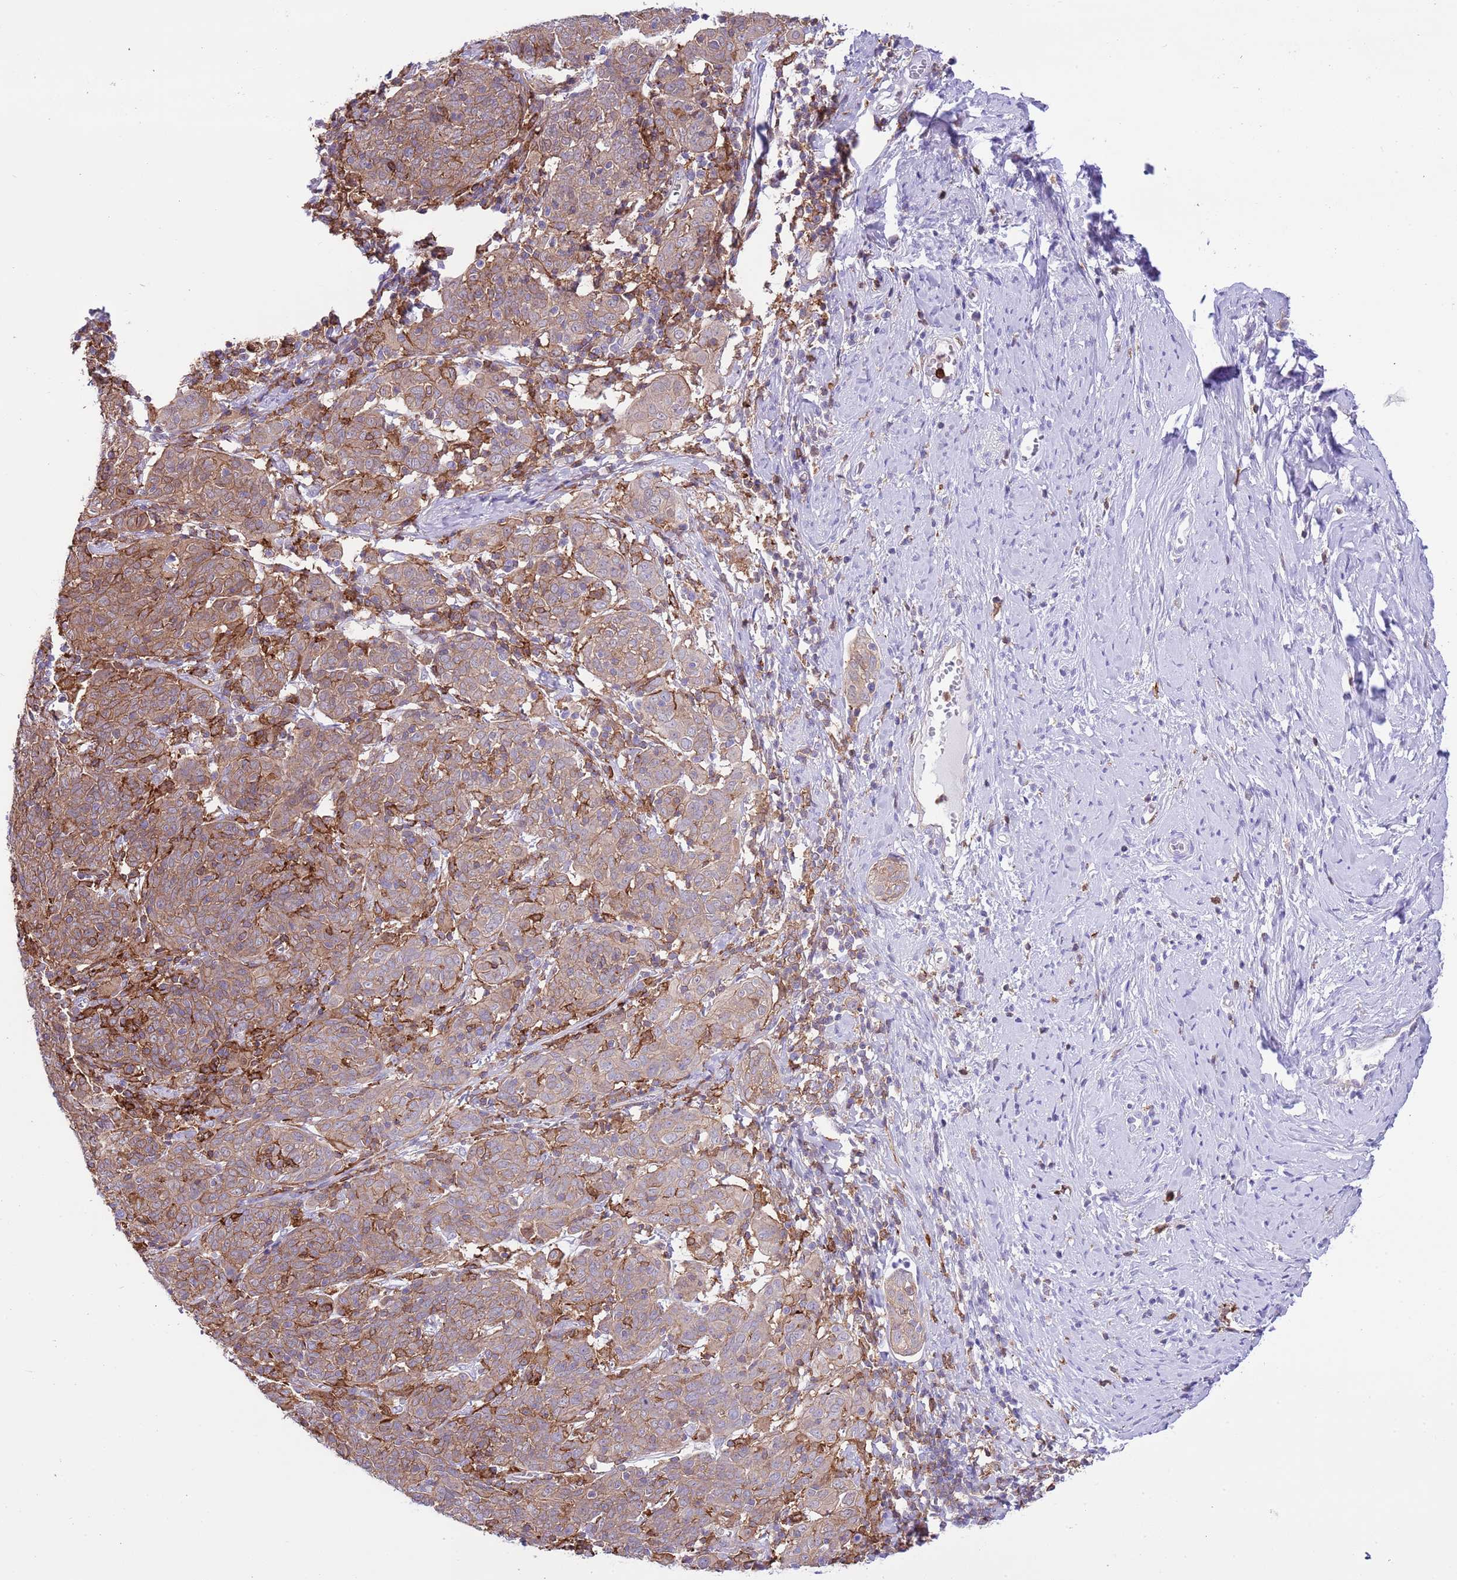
{"staining": {"intensity": "moderate", "quantity": ">75%", "location": "cytoplasmic/membranous"}, "tissue": "cervical cancer", "cell_type": "Tumor cells", "image_type": "cancer", "snomed": [{"axis": "morphology", "description": "Squamous cell carcinoma, NOS"}, {"axis": "topography", "description": "Cervix"}], "caption": "Approximately >75% of tumor cells in cervical cancer demonstrate moderate cytoplasmic/membranous protein expression as visualized by brown immunohistochemical staining.", "gene": "EFHD2", "patient": {"sex": "female", "age": 67}}